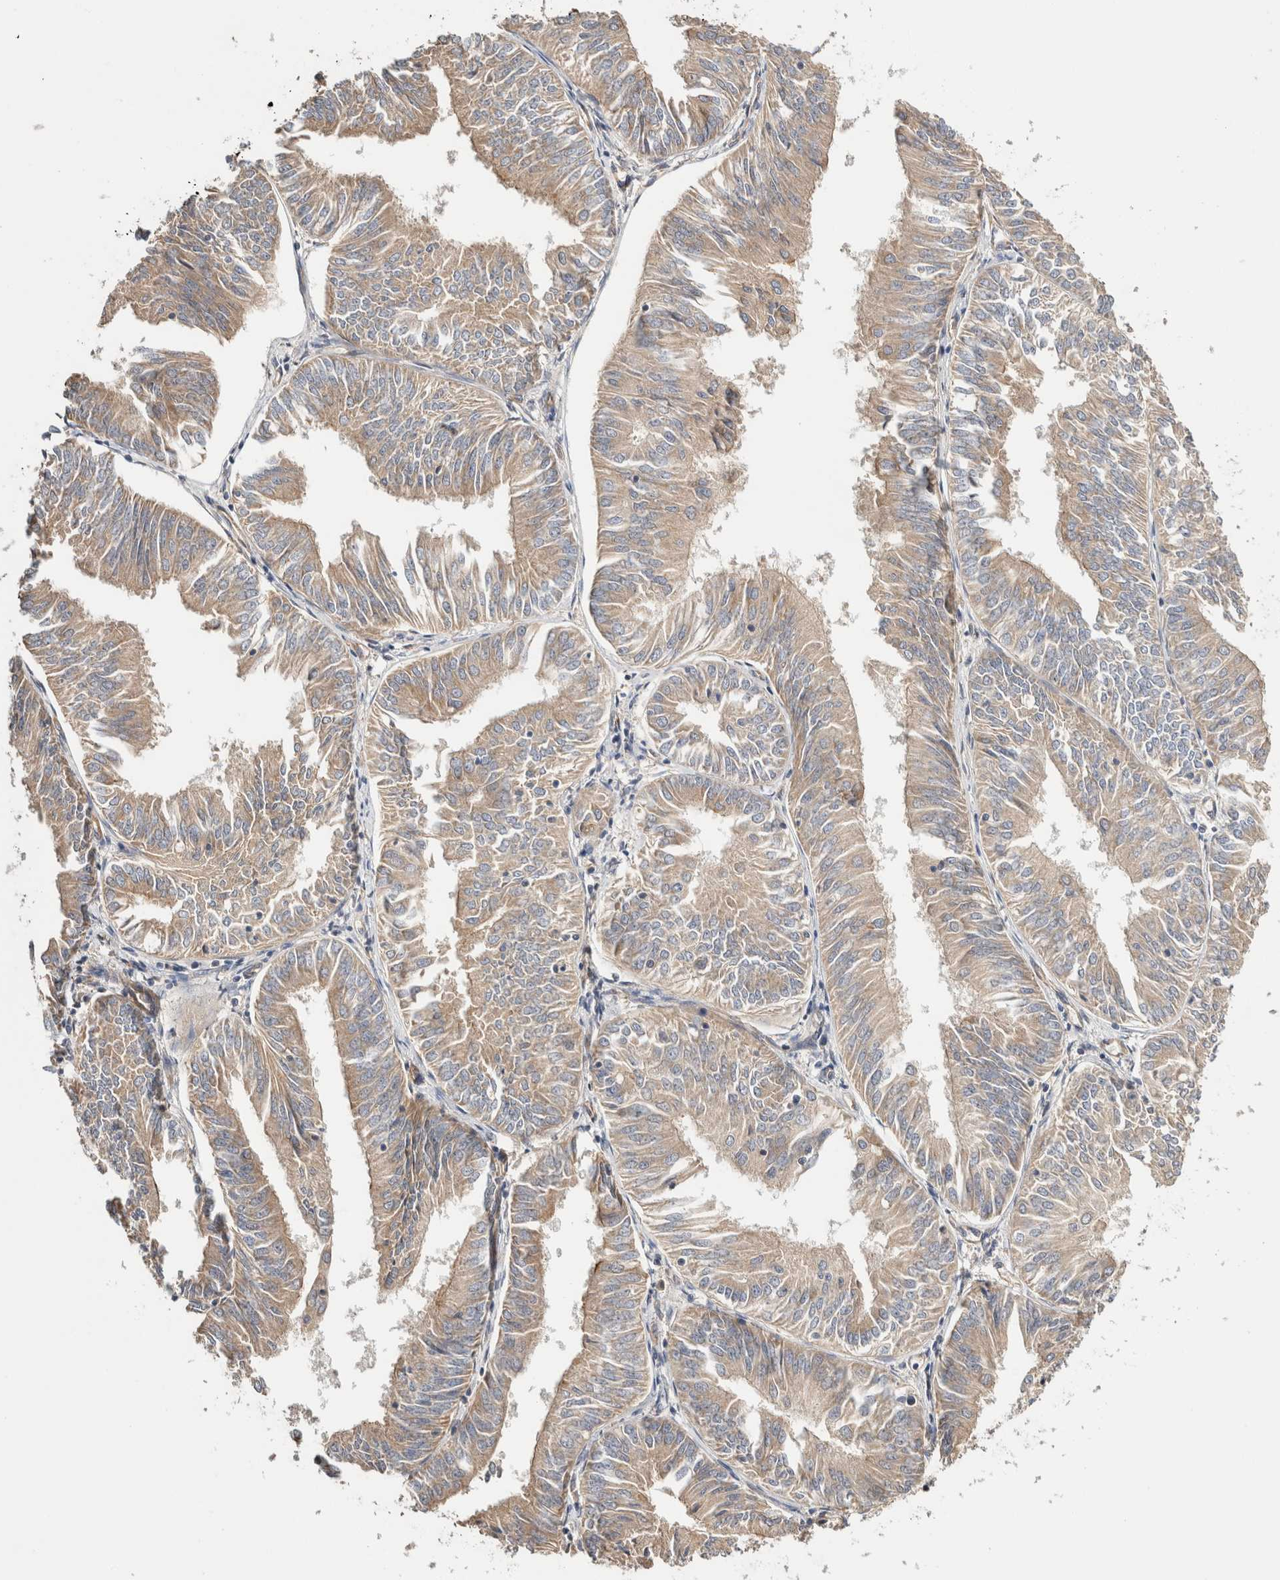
{"staining": {"intensity": "moderate", "quantity": ">75%", "location": "cytoplasmic/membranous"}, "tissue": "endometrial cancer", "cell_type": "Tumor cells", "image_type": "cancer", "snomed": [{"axis": "morphology", "description": "Adenocarcinoma, NOS"}, {"axis": "topography", "description": "Endometrium"}], "caption": "Protein expression by immunohistochemistry exhibits moderate cytoplasmic/membranous positivity in approximately >75% of tumor cells in endometrial adenocarcinoma.", "gene": "B3GNTL1", "patient": {"sex": "female", "age": 58}}